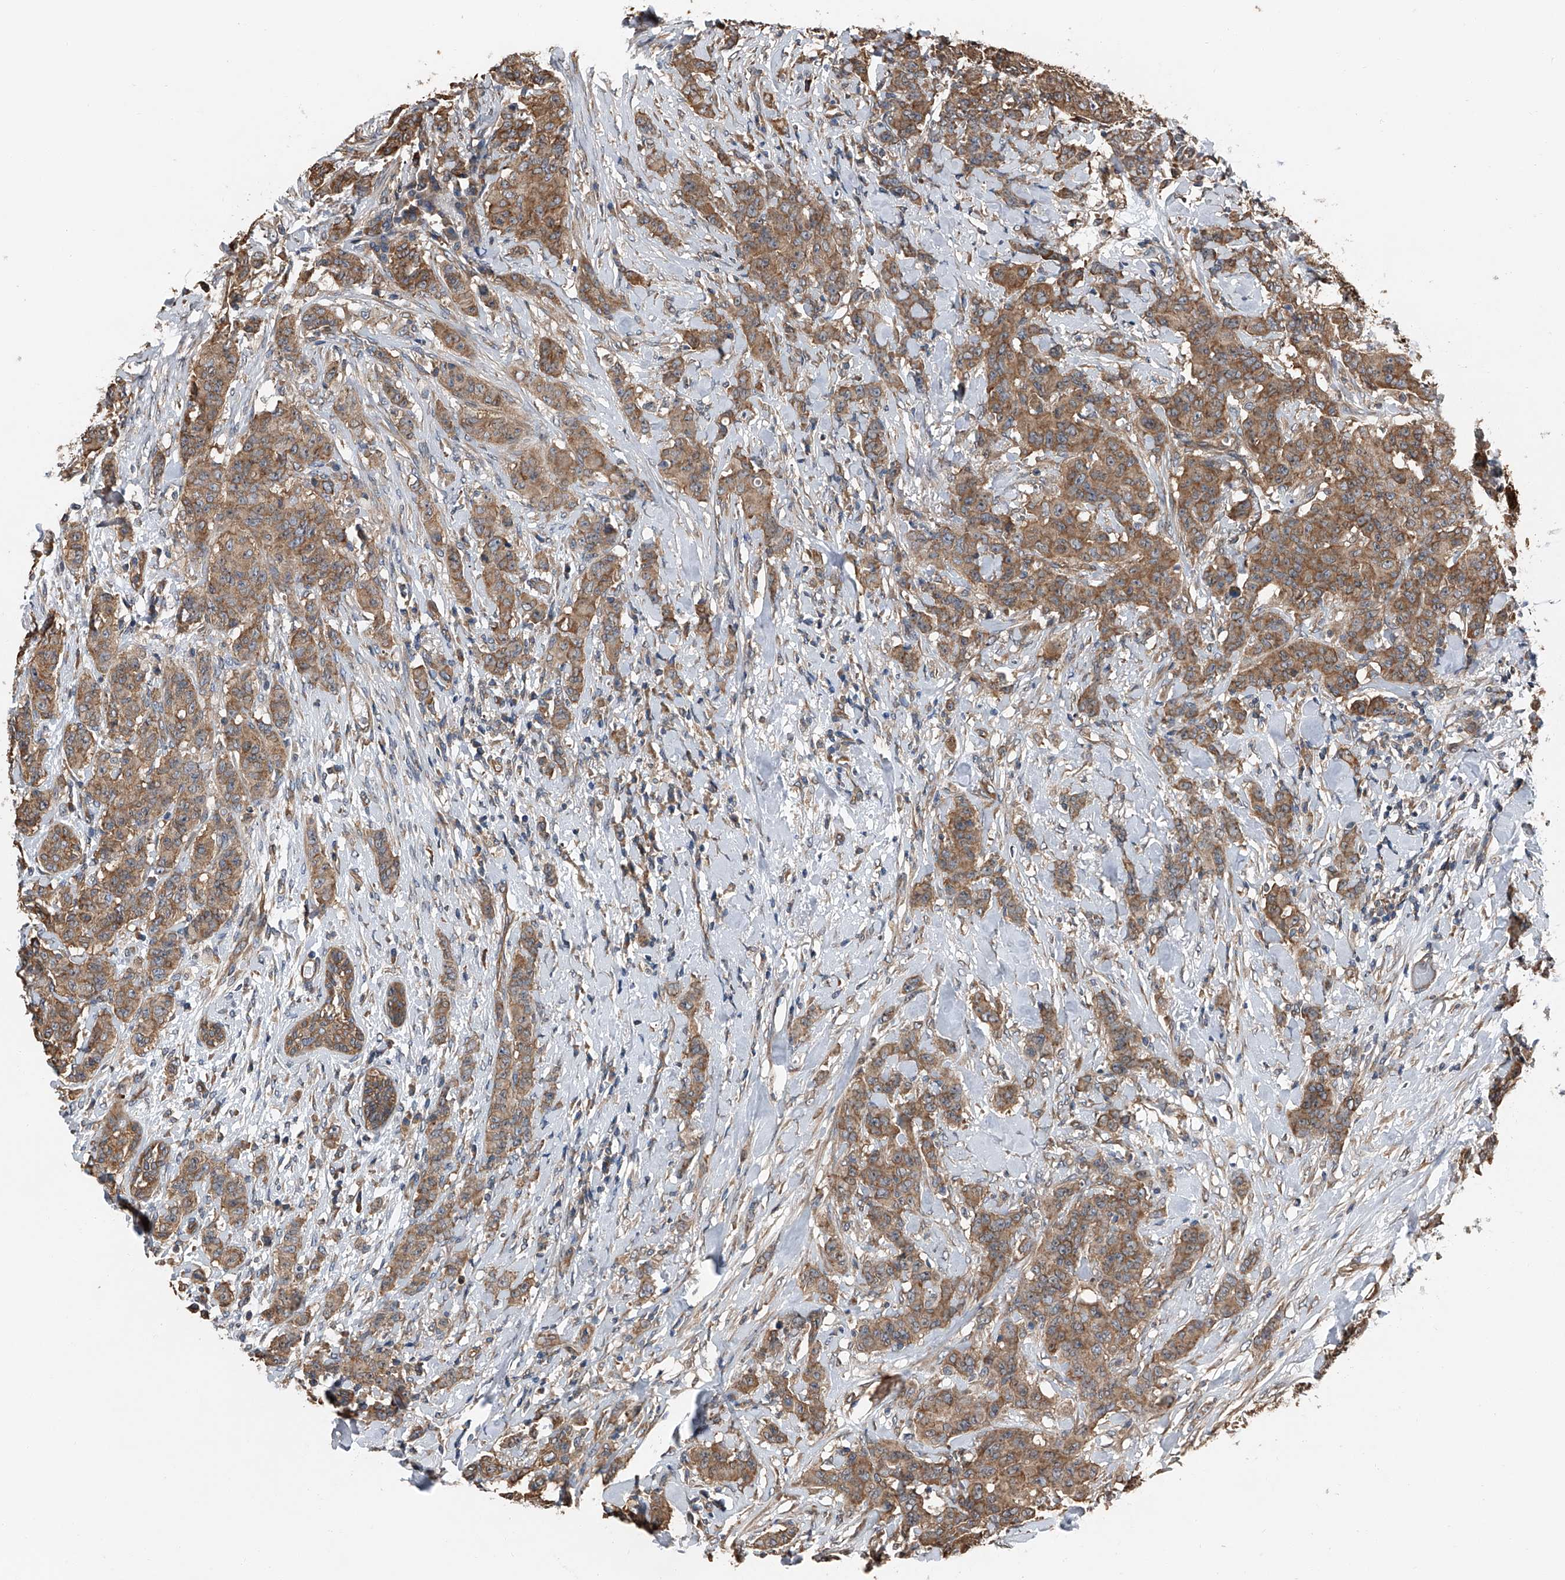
{"staining": {"intensity": "moderate", "quantity": ">75%", "location": "cytoplasmic/membranous"}, "tissue": "breast cancer", "cell_type": "Tumor cells", "image_type": "cancer", "snomed": [{"axis": "morphology", "description": "Duct carcinoma"}, {"axis": "topography", "description": "Breast"}], "caption": "Breast cancer stained with DAB IHC shows medium levels of moderate cytoplasmic/membranous expression in about >75% of tumor cells.", "gene": "KCNJ2", "patient": {"sex": "female", "age": 40}}